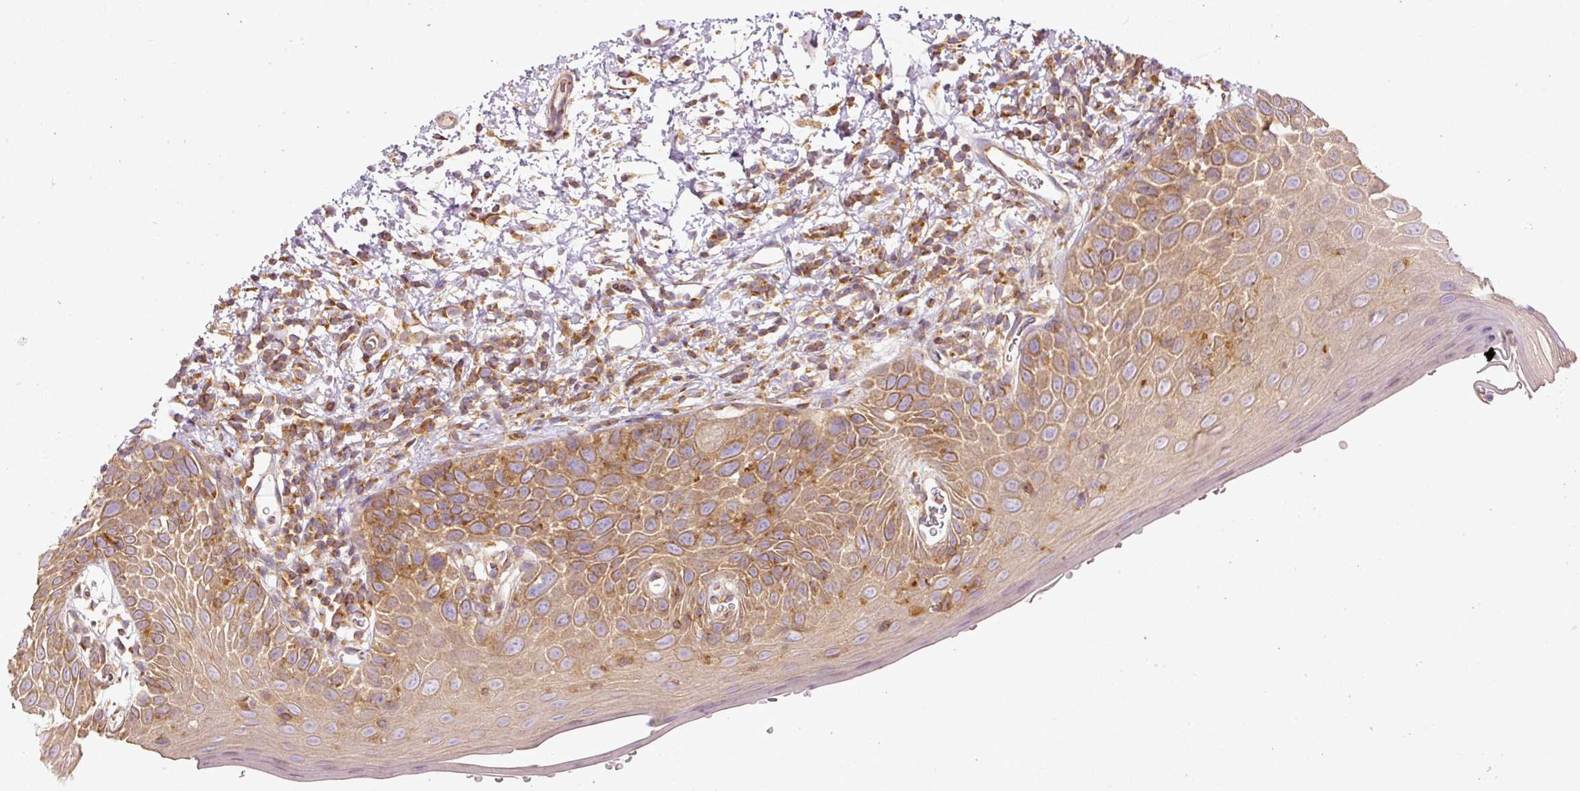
{"staining": {"intensity": "moderate", "quantity": "25%-75%", "location": "cytoplasmic/membranous"}, "tissue": "oral mucosa", "cell_type": "Squamous epithelial cells", "image_type": "normal", "snomed": [{"axis": "morphology", "description": "Normal tissue, NOS"}, {"axis": "morphology", "description": "Squamous cell carcinoma, NOS"}, {"axis": "topography", "description": "Oral tissue"}, {"axis": "topography", "description": "Tounge, NOS"}, {"axis": "topography", "description": "Head-Neck"}], "caption": "Immunohistochemical staining of unremarkable oral mucosa shows 25%-75% levels of moderate cytoplasmic/membranous protein positivity in about 25%-75% of squamous epithelial cells. The staining was performed using DAB (3,3'-diaminobenzidine), with brown indicating positive protein expression. Nuclei are stained blue with hematoxylin.", "gene": "TBC1D2B", "patient": {"sex": "male", "age": 76}}